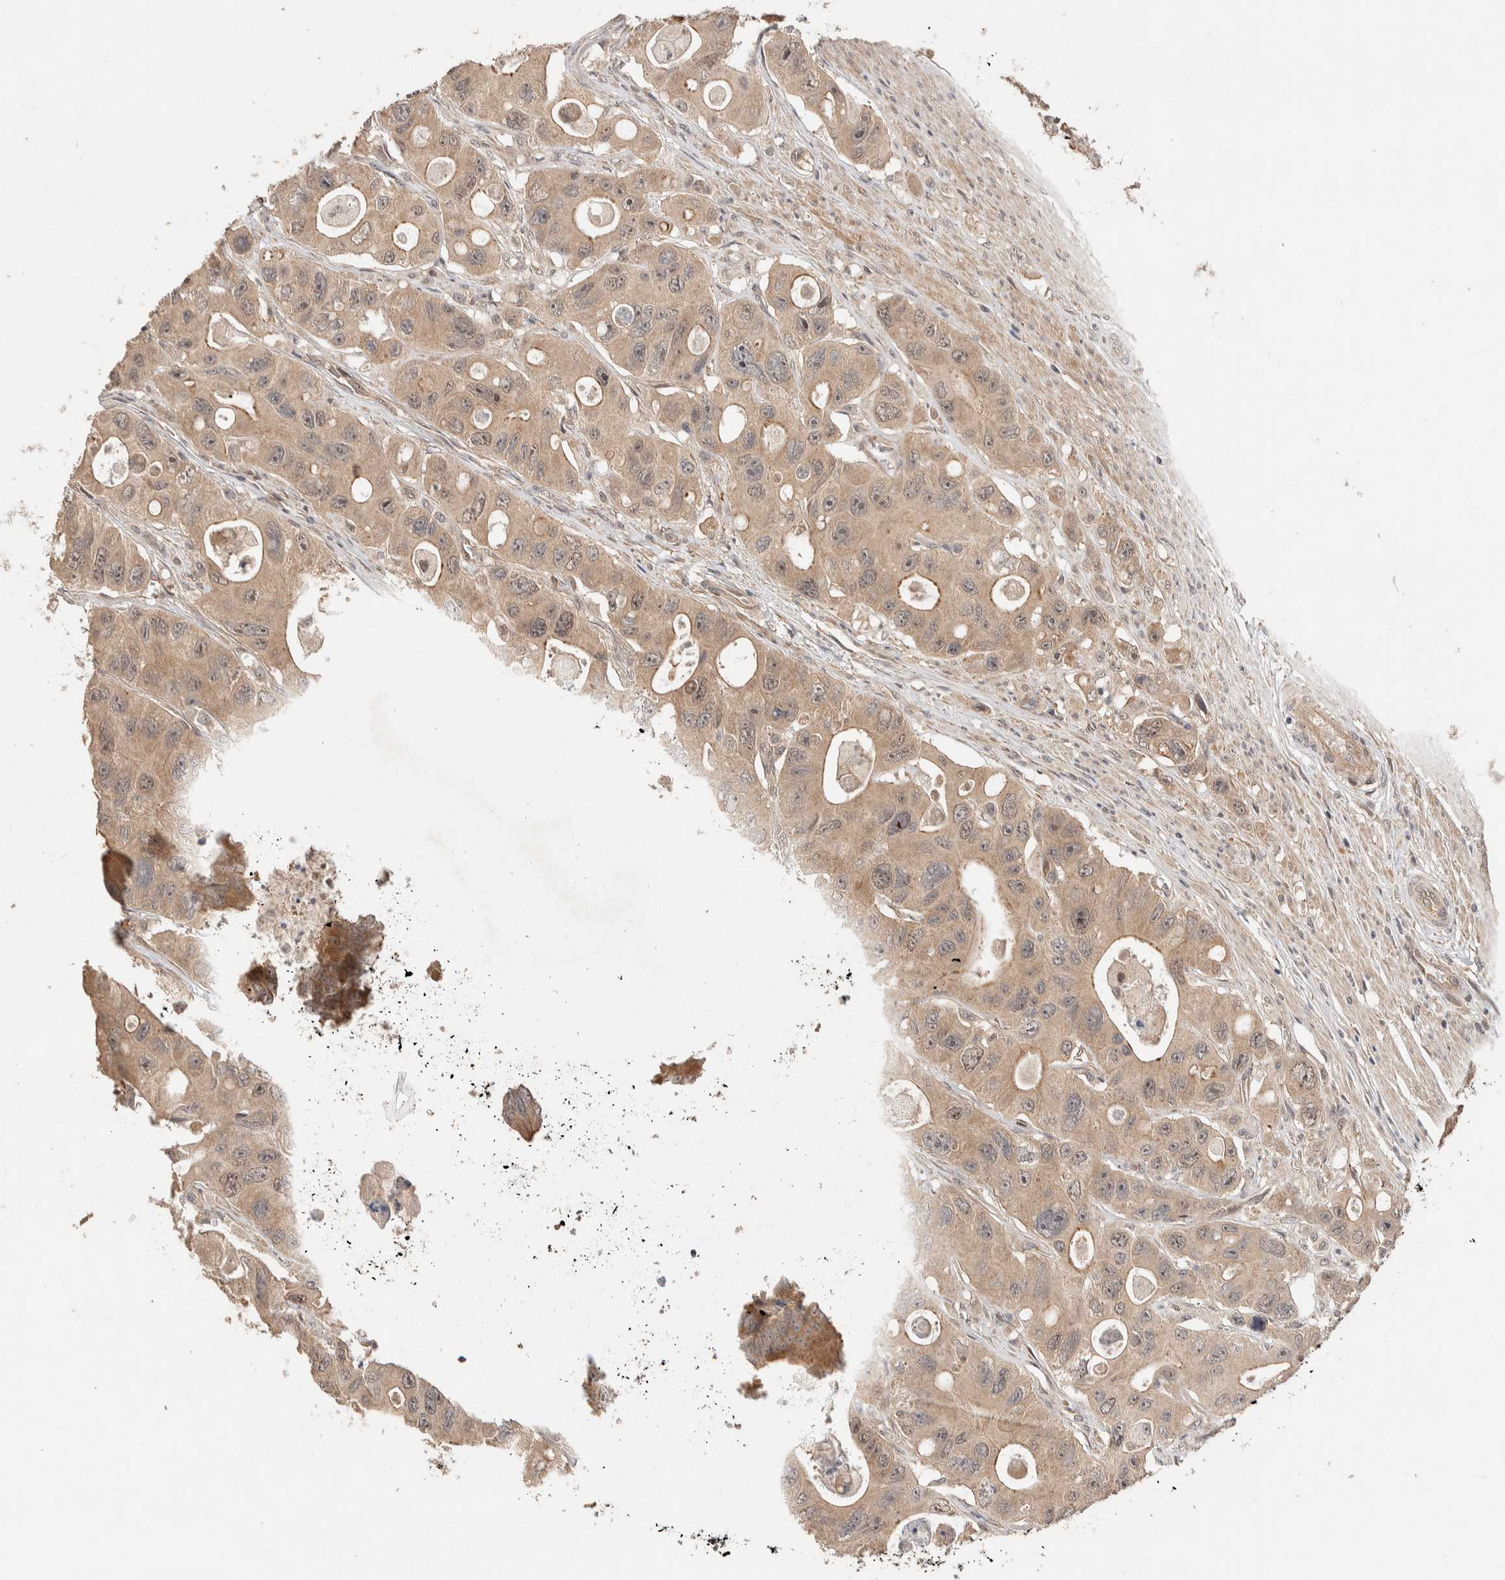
{"staining": {"intensity": "moderate", "quantity": ">75%", "location": "cytoplasmic/membranous,nuclear"}, "tissue": "colorectal cancer", "cell_type": "Tumor cells", "image_type": "cancer", "snomed": [{"axis": "morphology", "description": "Adenocarcinoma, NOS"}, {"axis": "topography", "description": "Colon"}], "caption": "About >75% of tumor cells in colorectal cancer exhibit moderate cytoplasmic/membranous and nuclear protein staining as visualized by brown immunohistochemical staining.", "gene": "PRDM15", "patient": {"sex": "female", "age": 46}}